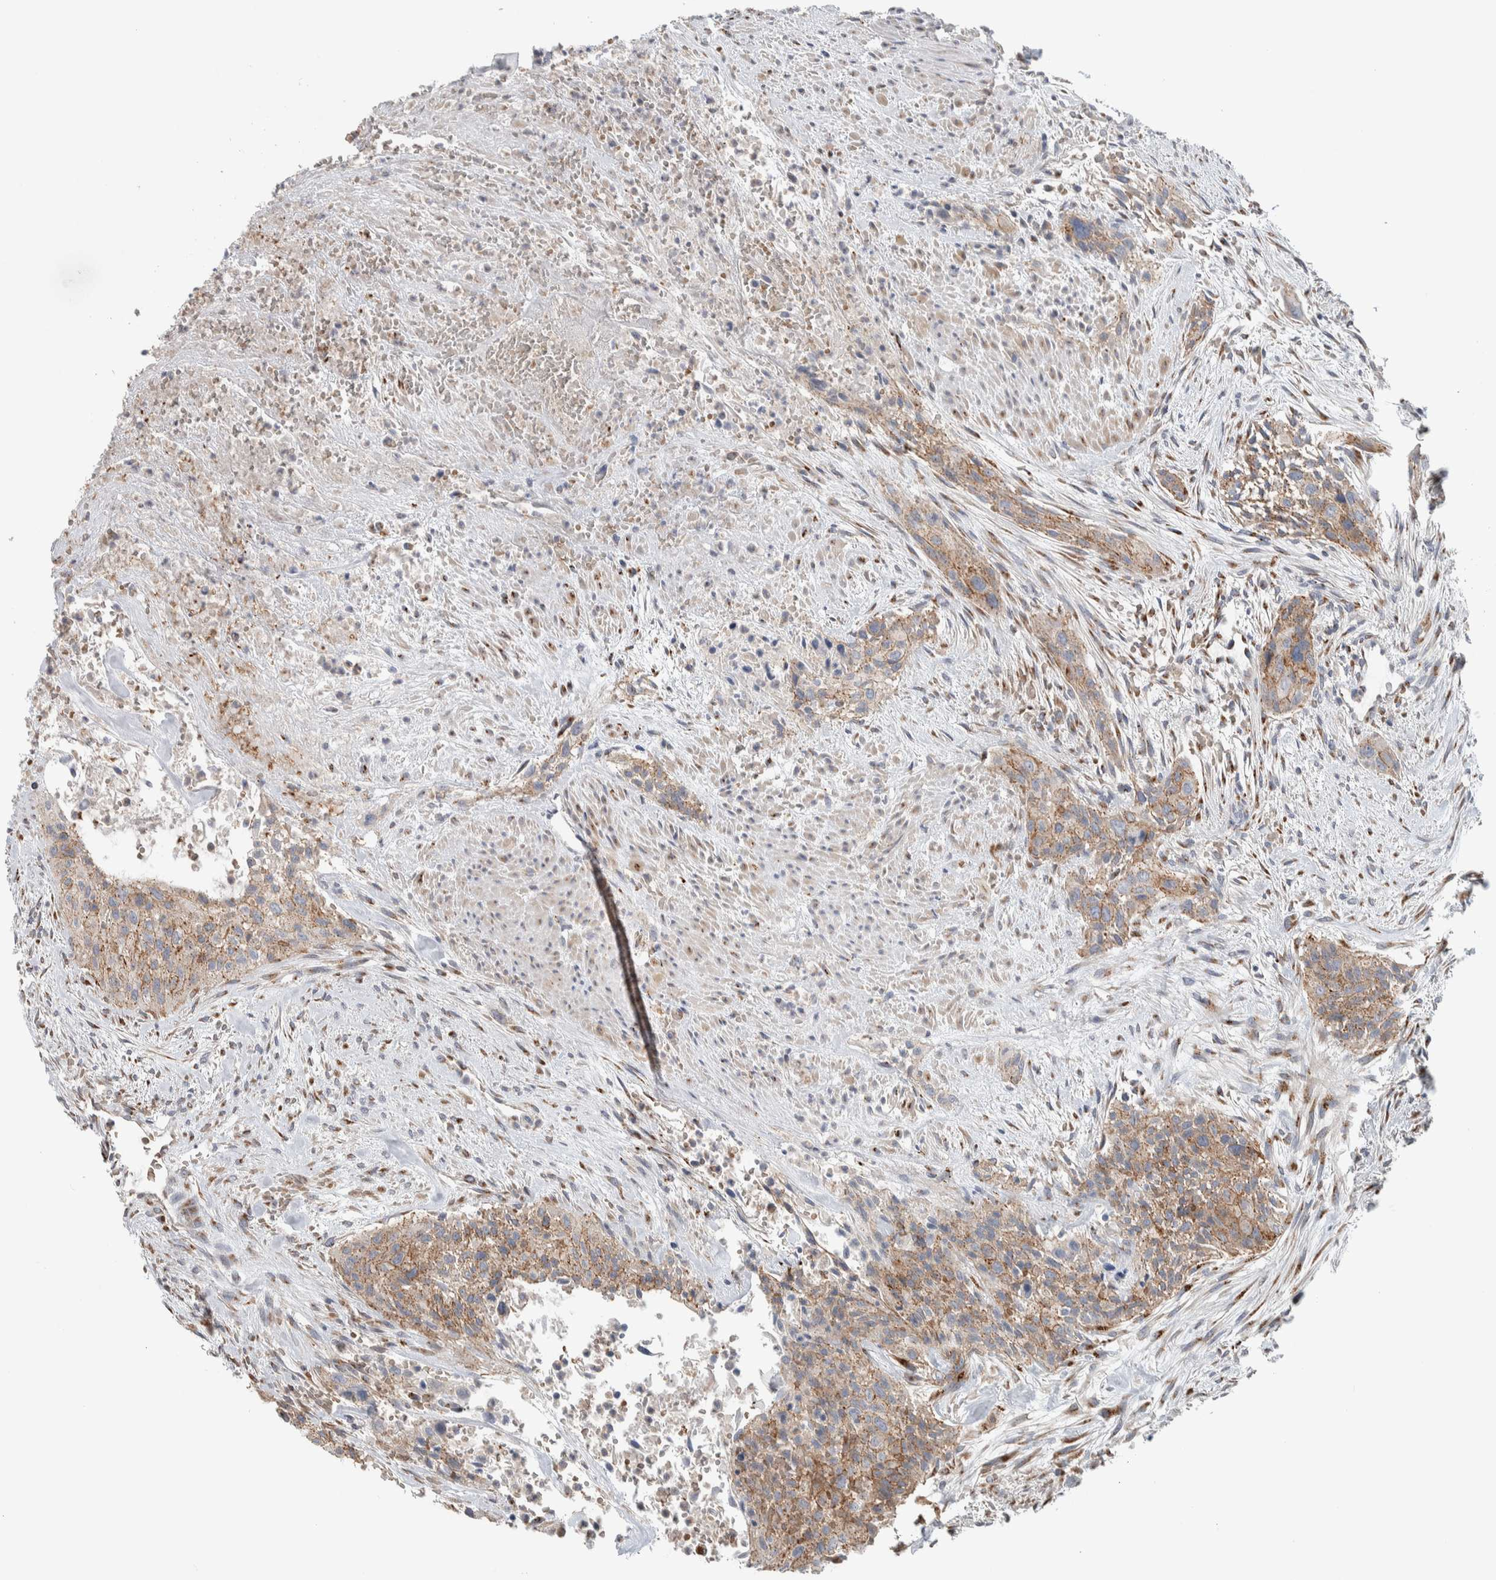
{"staining": {"intensity": "moderate", "quantity": ">75%", "location": "cytoplasmic/membranous"}, "tissue": "urothelial cancer", "cell_type": "Tumor cells", "image_type": "cancer", "snomed": [{"axis": "morphology", "description": "Urothelial carcinoma, High grade"}, {"axis": "topography", "description": "Urinary bladder"}], "caption": "This photomicrograph displays IHC staining of high-grade urothelial carcinoma, with medium moderate cytoplasmic/membranous staining in approximately >75% of tumor cells.", "gene": "SLC38A10", "patient": {"sex": "male", "age": 35}}